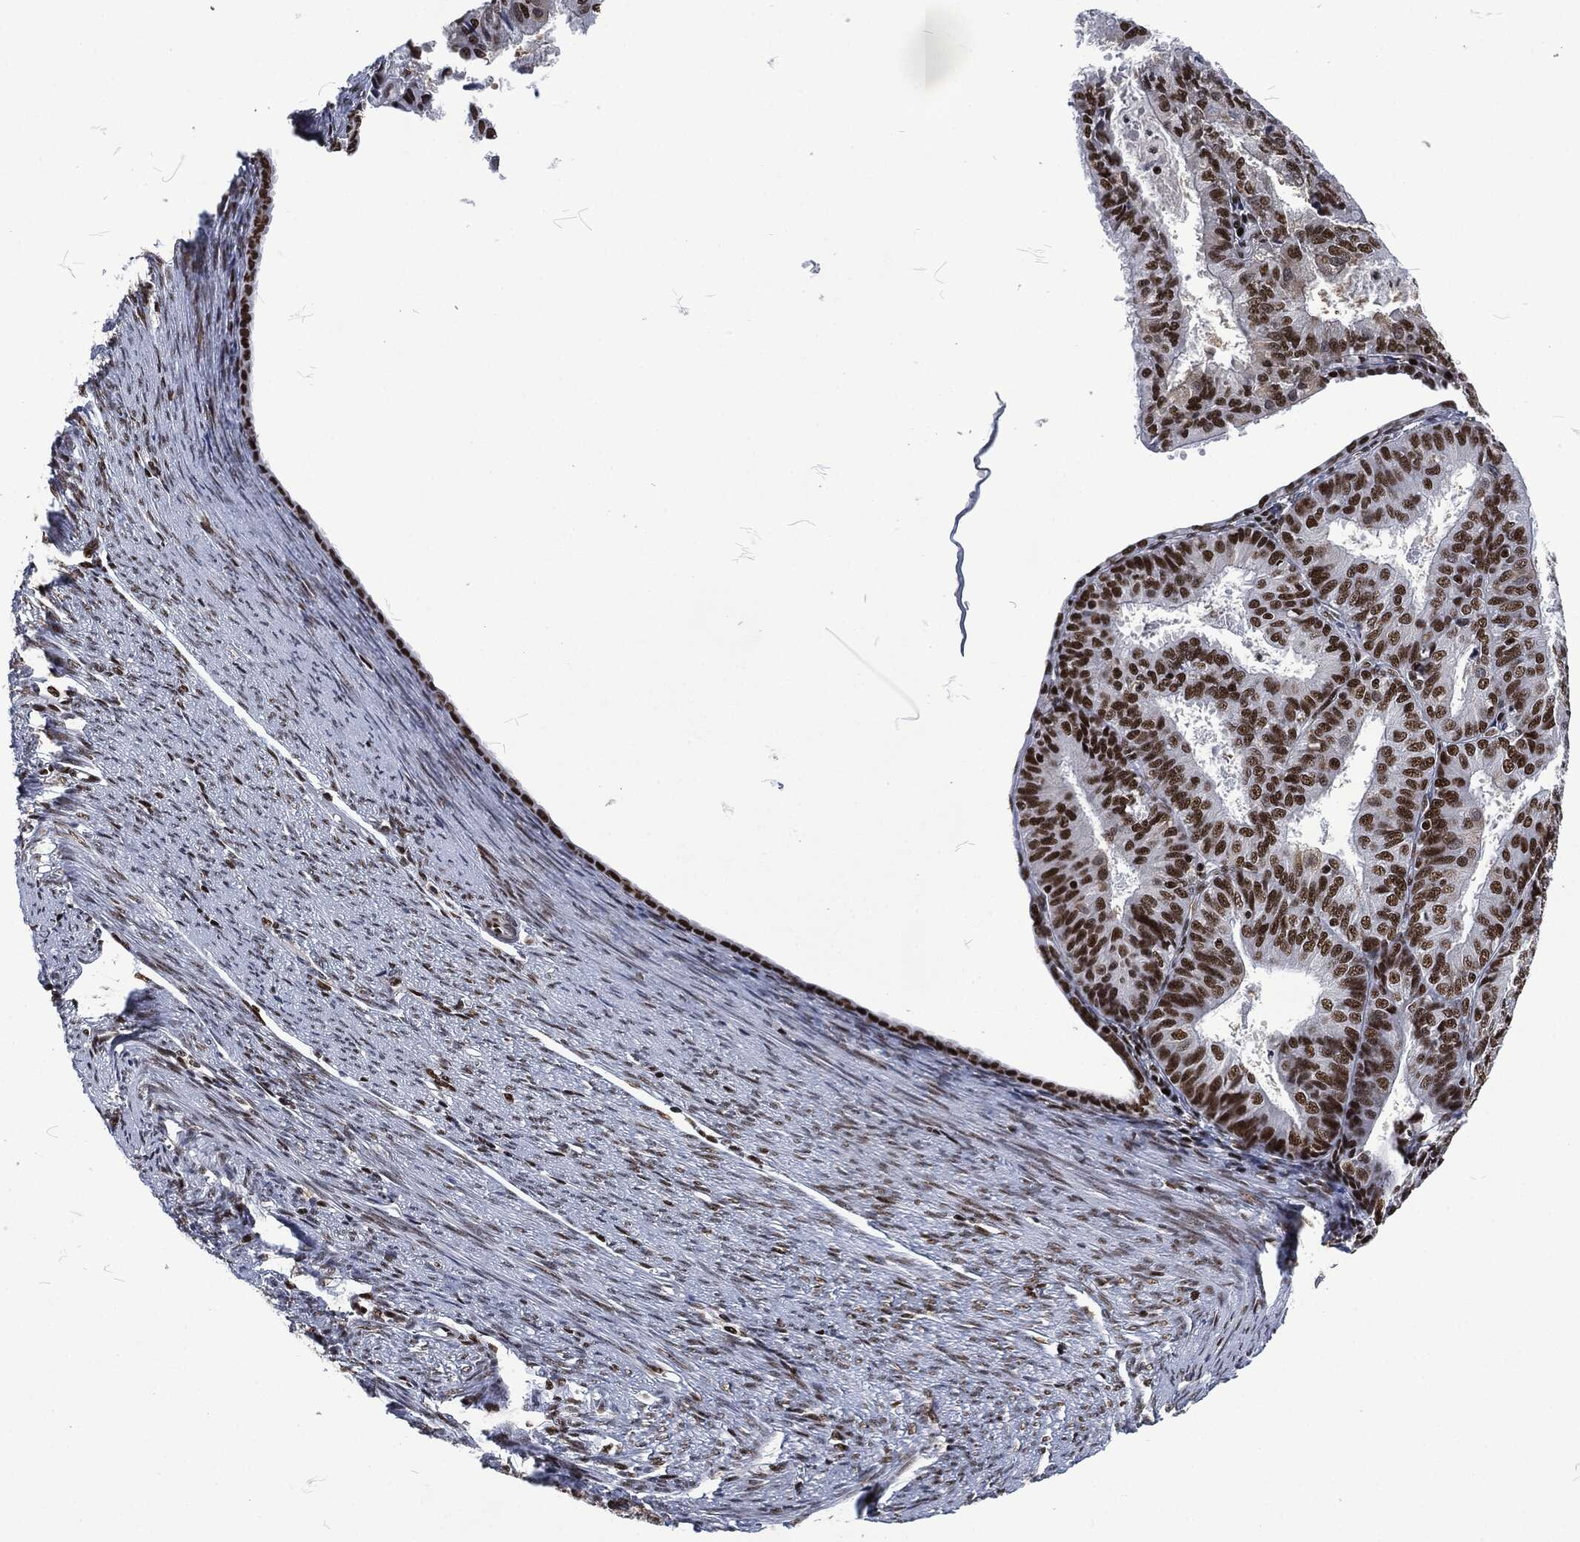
{"staining": {"intensity": "strong", "quantity": "25%-75%", "location": "nuclear"}, "tissue": "endometrial cancer", "cell_type": "Tumor cells", "image_type": "cancer", "snomed": [{"axis": "morphology", "description": "Adenocarcinoma, NOS"}, {"axis": "topography", "description": "Endometrium"}], "caption": "A brown stain labels strong nuclear staining of a protein in endometrial cancer (adenocarcinoma) tumor cells. Using DAB (brown) and hematoxylin (blue) stains, captured at high magnification using brightfield microscopy.", "gene": "DCPS", "patient": {"sex": "female", "age": 57}}